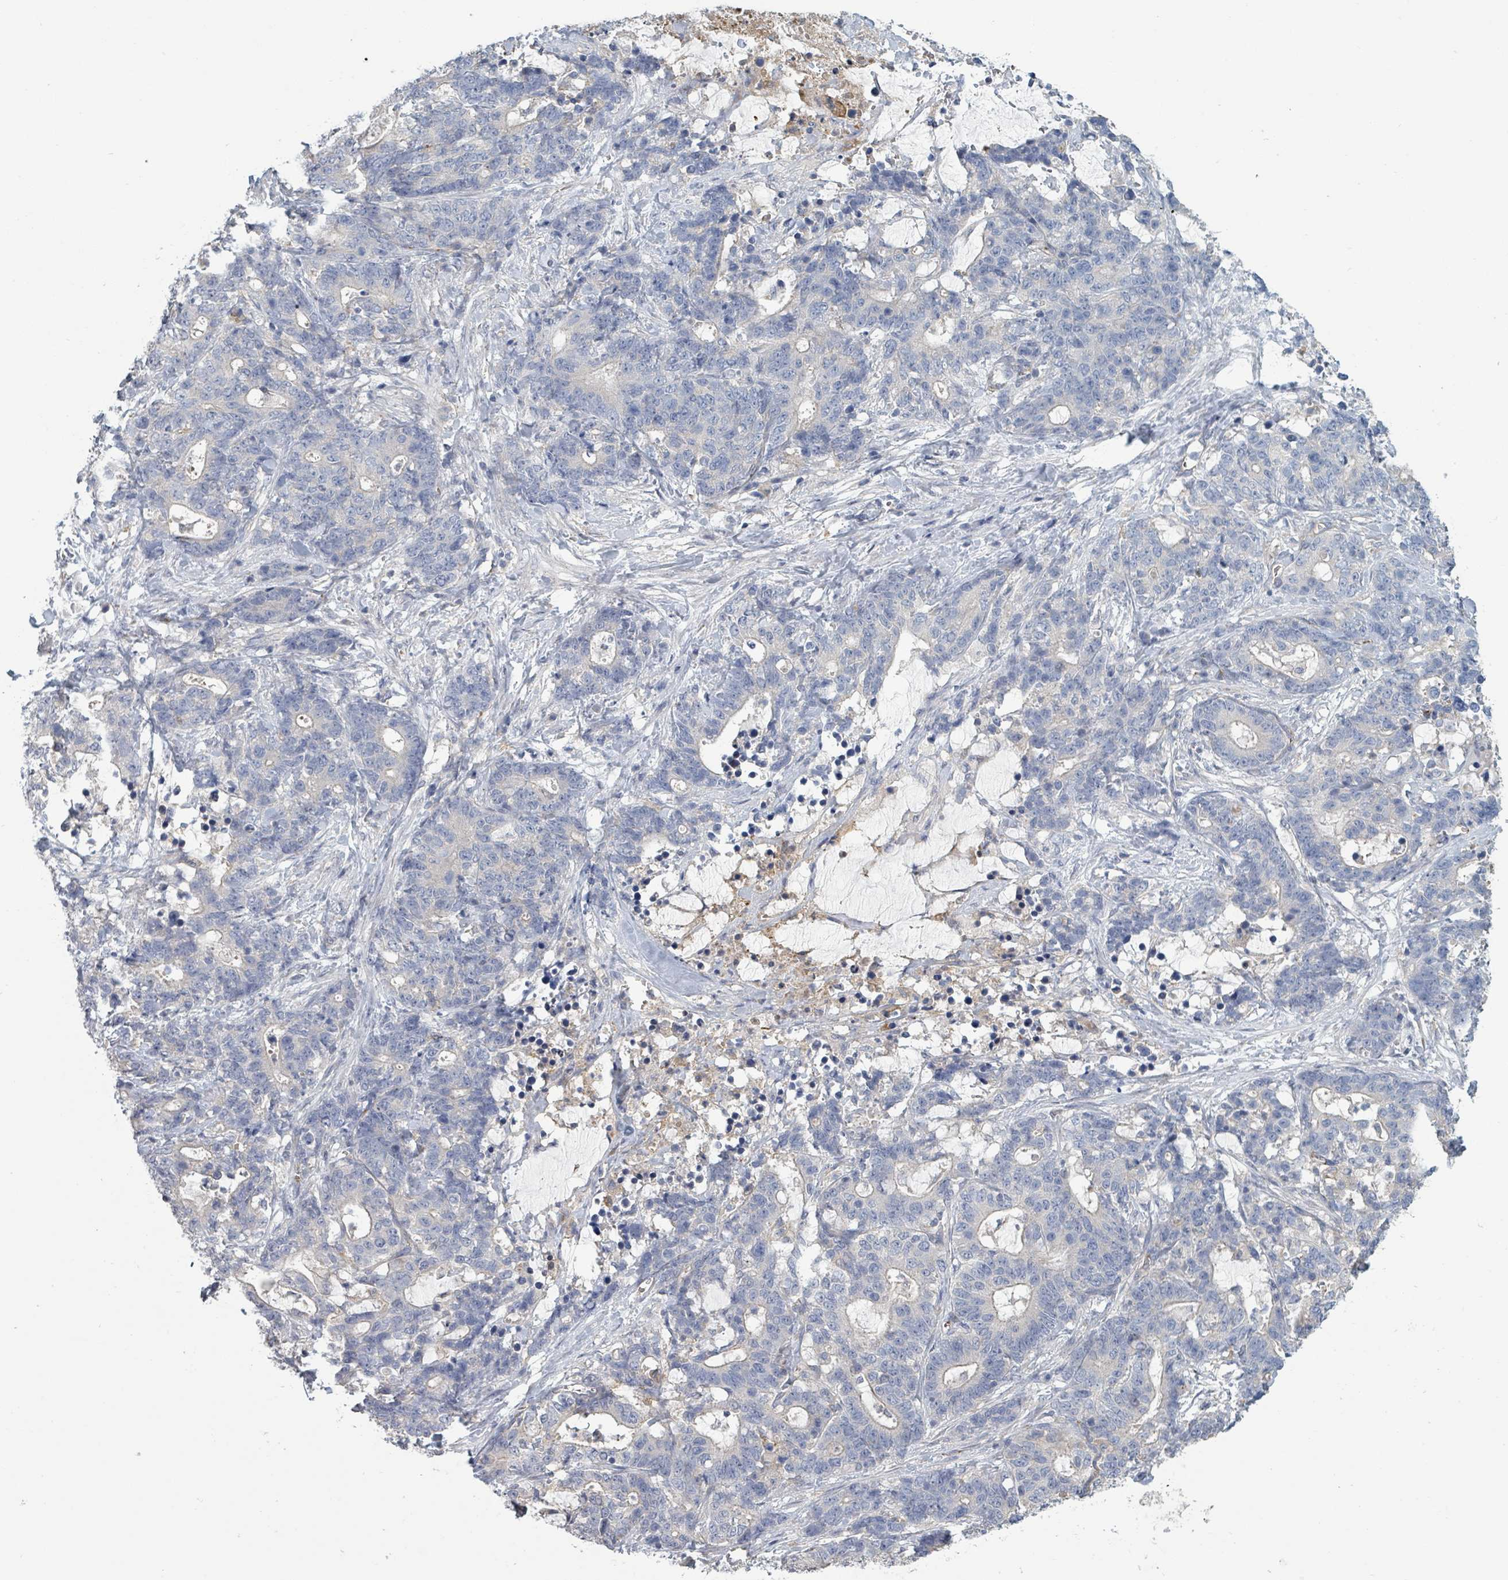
{"staining": {"intensity": "negative", "quantity": "none", "location": "none"}, "tissue": "stomach cancer", "cell_type": "Tumor cells", "image_type": "cancer", "snomed": [{"axis": "morphology", "description": "Normal tissue, NOS"}, {"axis": "morphology", "description": "Adenocarcinoma, NOS"}, {"axis": "topography", "description": "Stomach"}], "caption": "An immunohistochemistry photomicrograph of stomach cancer (adenocarcinoma) is shown. There is no staining in tumor cells of stomach cancer (adenocarcinoma).", "gene": "PLAUR", "patient": {"sex": "female", "age": 64}}